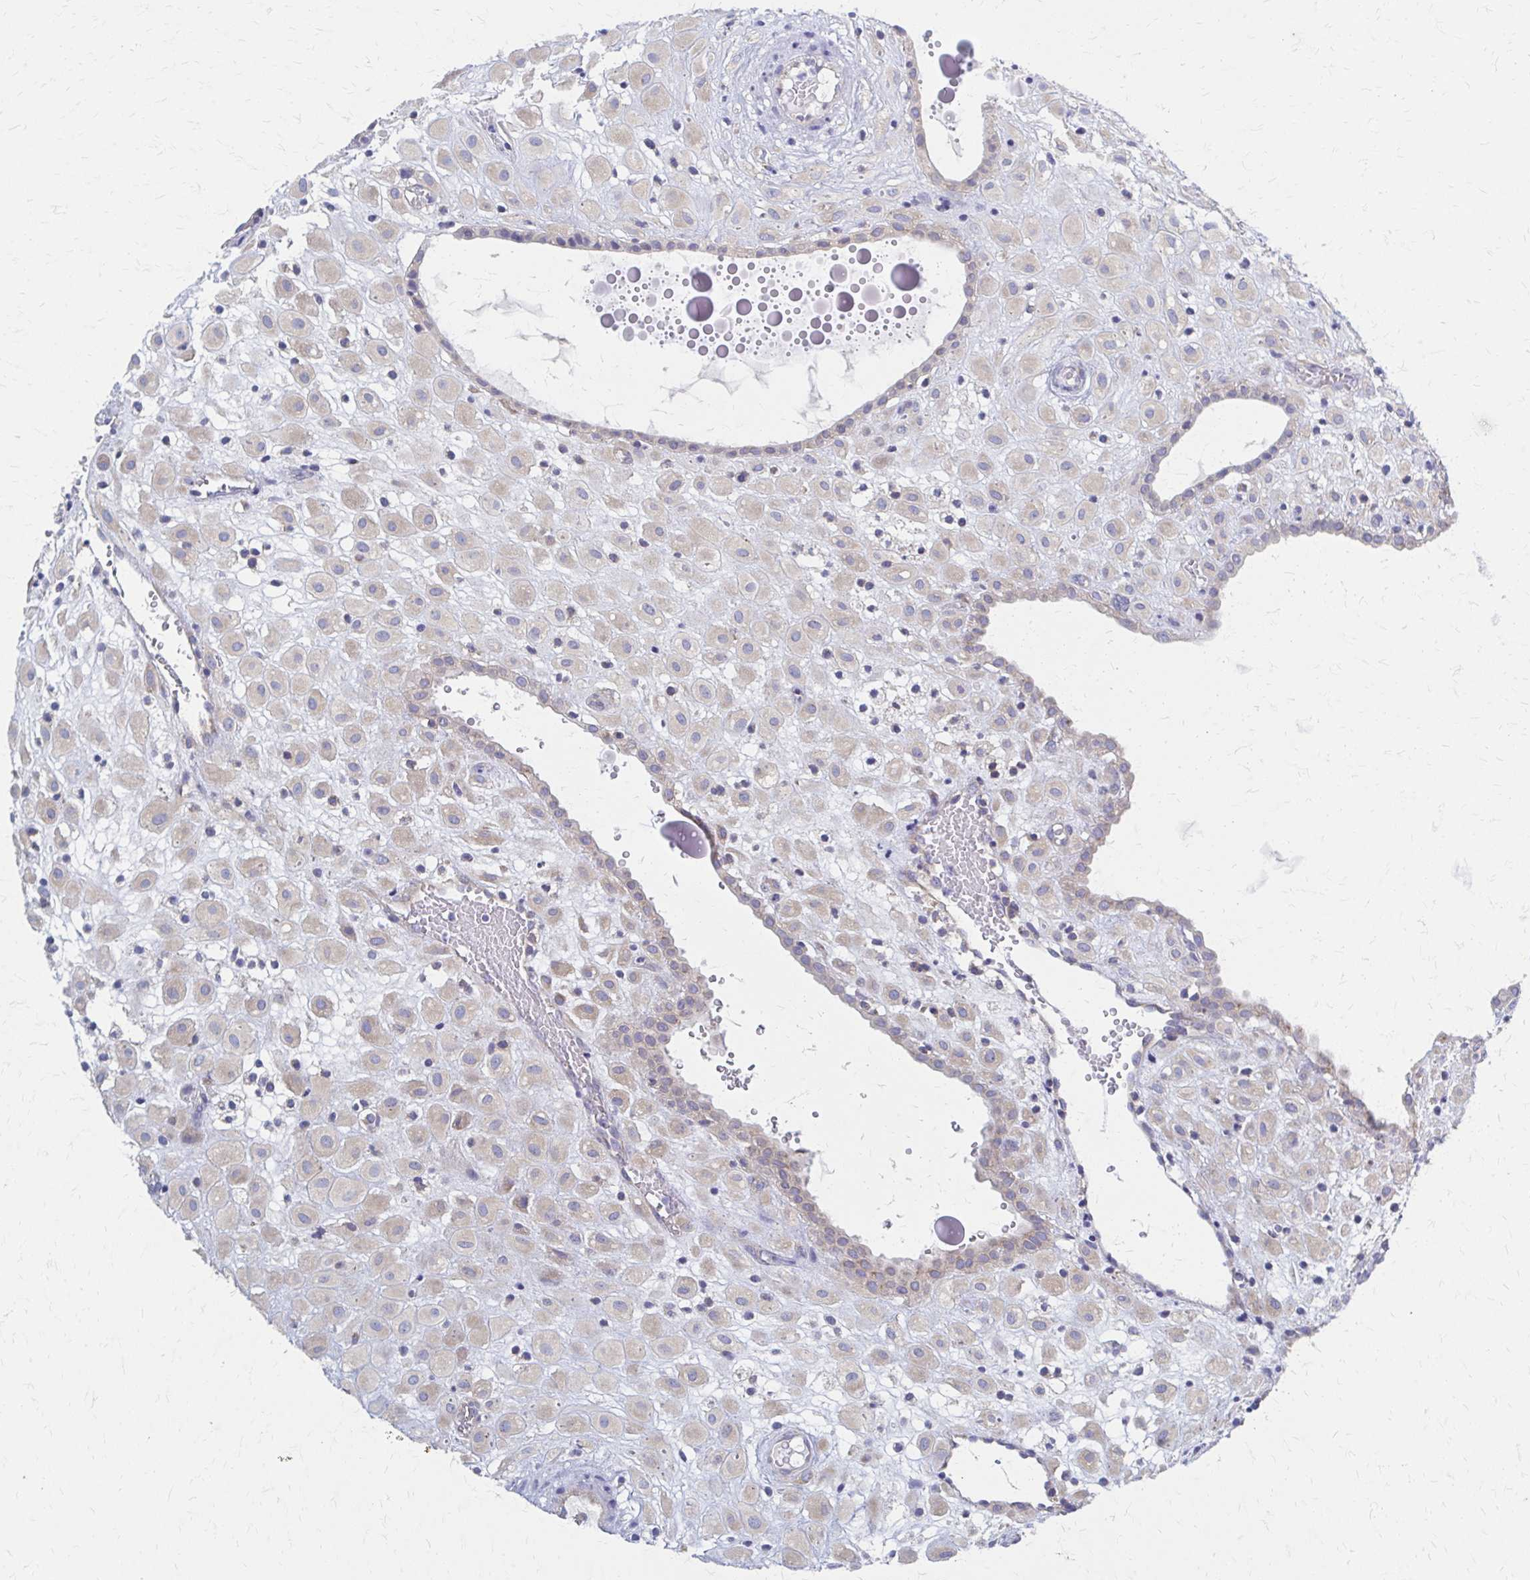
{"staining": {"intensity": "negative", "quantity": "none", "location": "none"}, "tissue": "placenta", "cell_type": "Decidual cells", "image_type": "normal", "snomed": [{"axis": "morphology", "description": "Normal tissue, NOS"}, {"axis": "topography", "description": "Placenta"}], "caption": "IHC micrograph of unremarkable human placenta stained for a protein (brown), which reveals no expression in decidual cells. (DAB (3,3'-diaminobenzidine) immunohistochemistry with hematoxylin counter stain).", "gene": "RPL27A", "patient": {"sex": "female", "age": 24}}